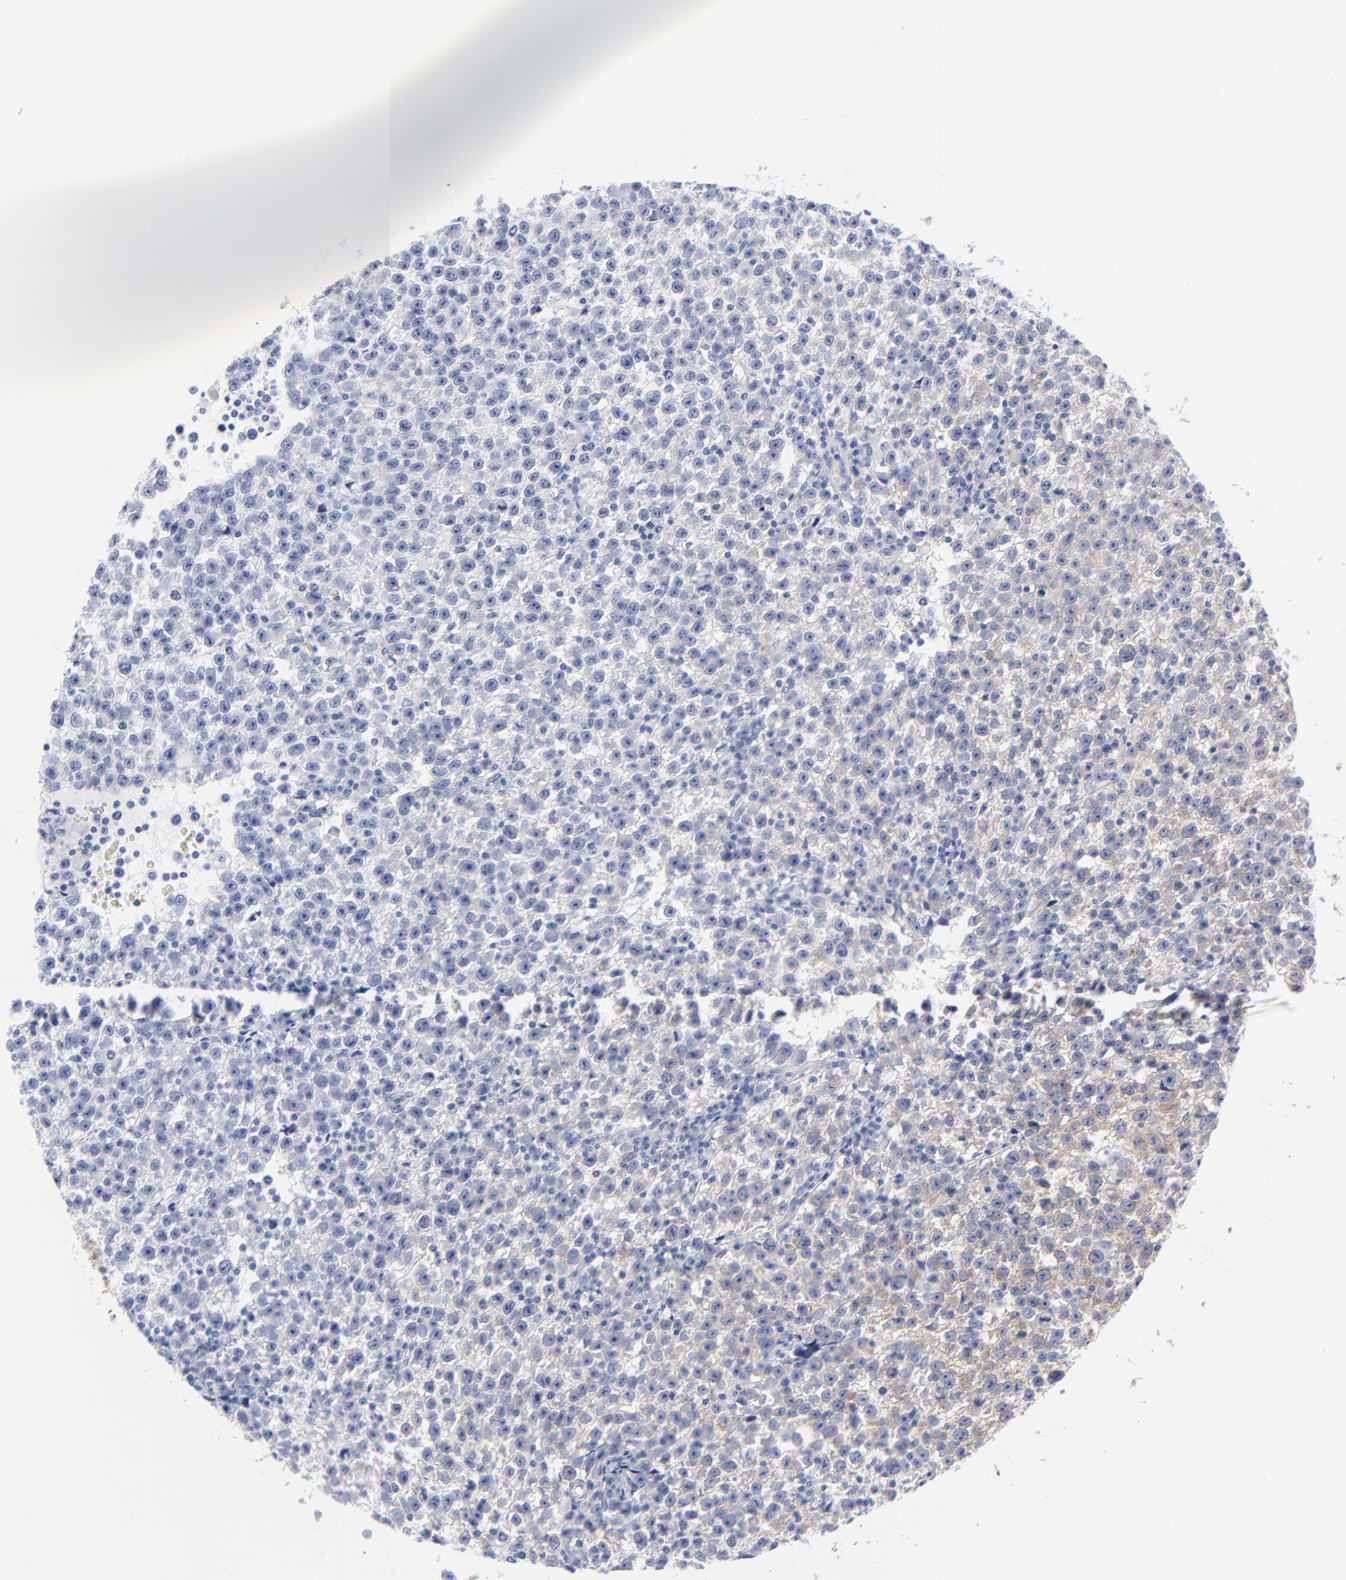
{"staining": {"intensity": "weak", "quantity": "25%-75%", "location": "cytoplasmic/membranous"}, "tissue": "testis cancer", "cell_type": "Tumor cells", "image_type": "cancer", "snomed": [{"axis": "morphology", "description": "Seminoma, NOS"}, {"axis": "topography", "description": "Testis"}], "caption": "This image displays testis seminoma stained with immunohistochemistry (IHC) to label a protein in brown. The cytoplasmic/membranous of tumor cells show weak positivity for the protein. Nuclei are counter-stained blue.", "gene": "CNTN3", "patient": {"sex": "male", "age": 35}}